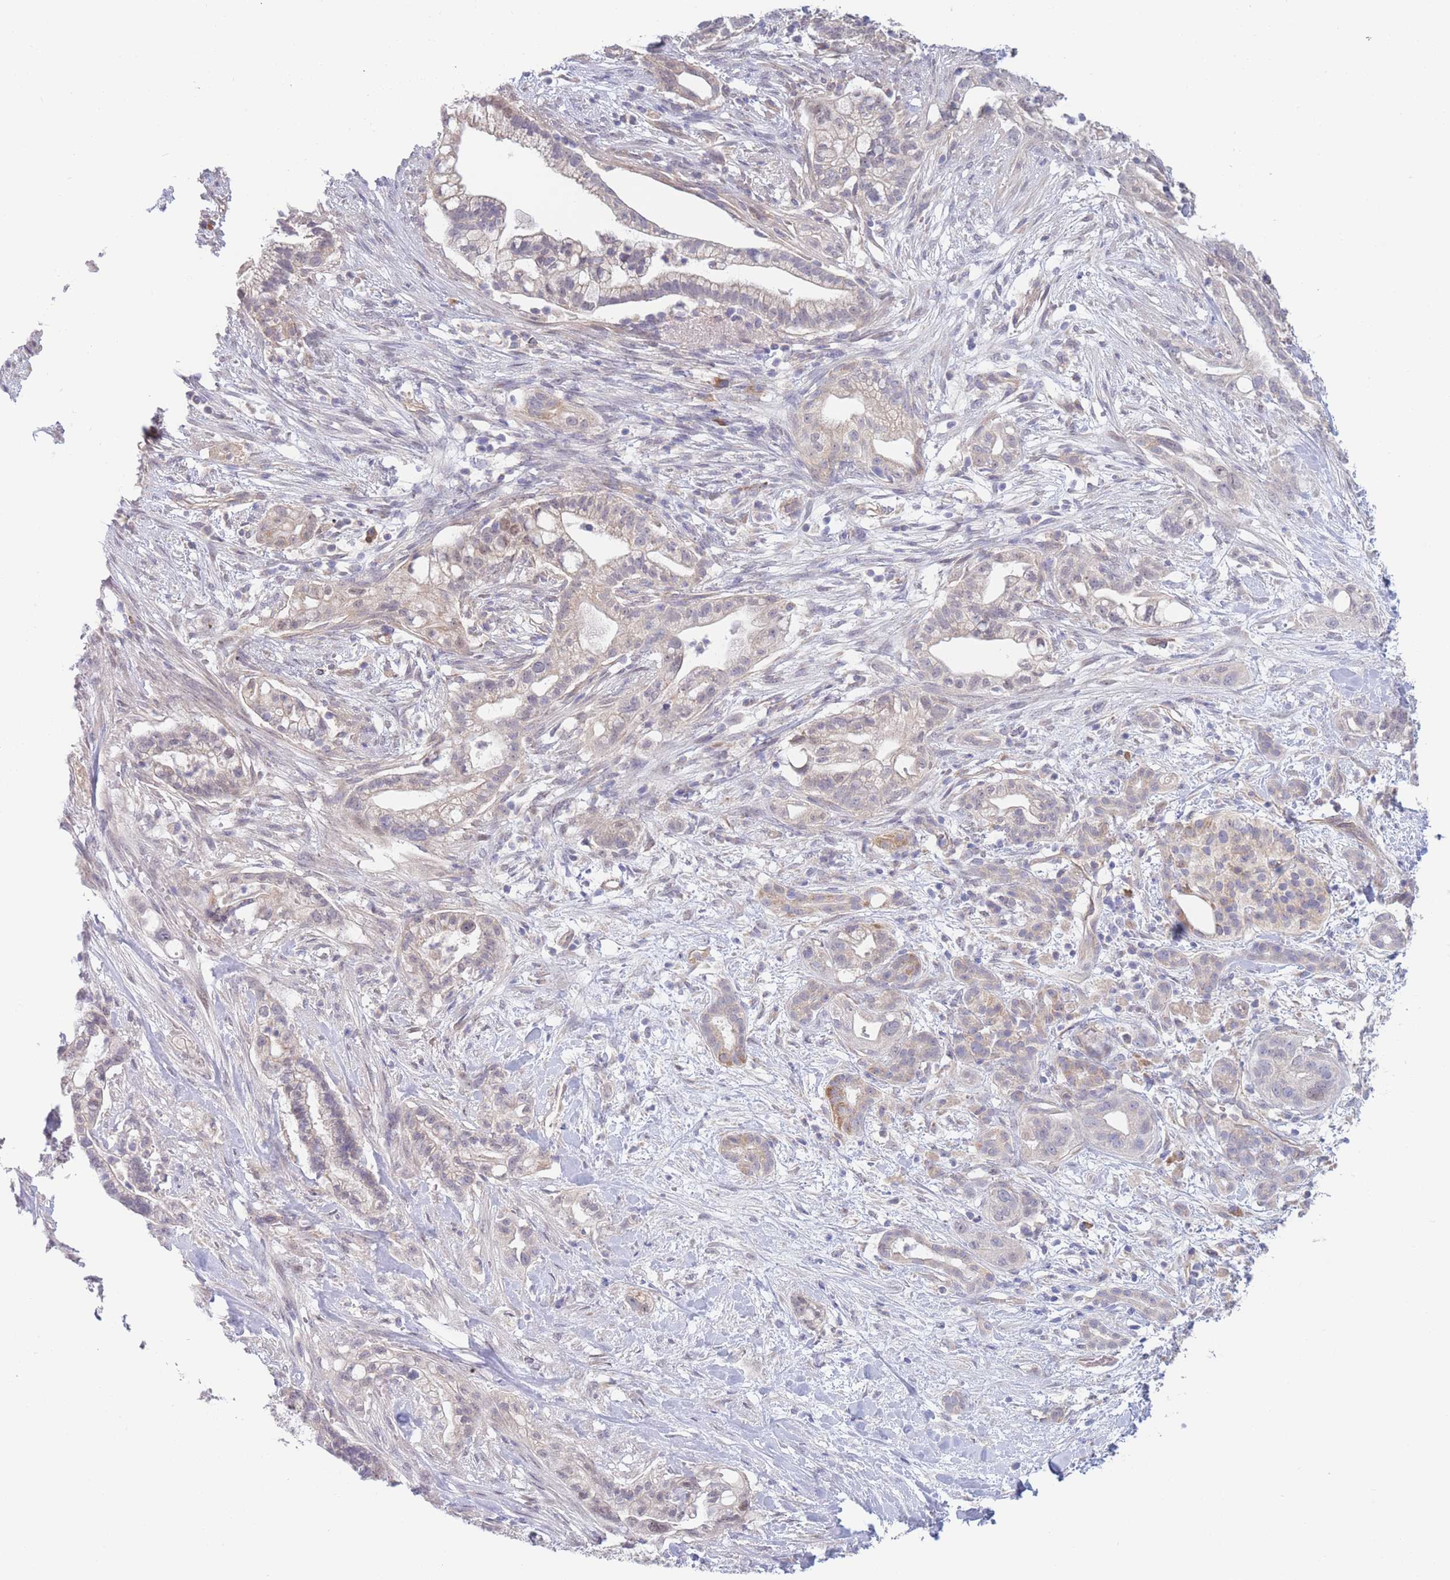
{"staining": {"intensity": "negative", "quantity": "none", "location": "none"}, "tissue": "pancreatic cancer", "cell_type": "Tumor cells", "image_type": "cancer", "snomed": [{"axis": "morphology", "description": "Adenocarcinoma, NOS"}, {"axis": "topography", "description": "Pancreas"}], "caption": "This is an immunohistochemistry photomicrograph of adenocarcinoma (pancreatic). There is no positivity in tumor cells.", "gene": "FAM227B", "patient": {"sex": "male", "age": 44}}